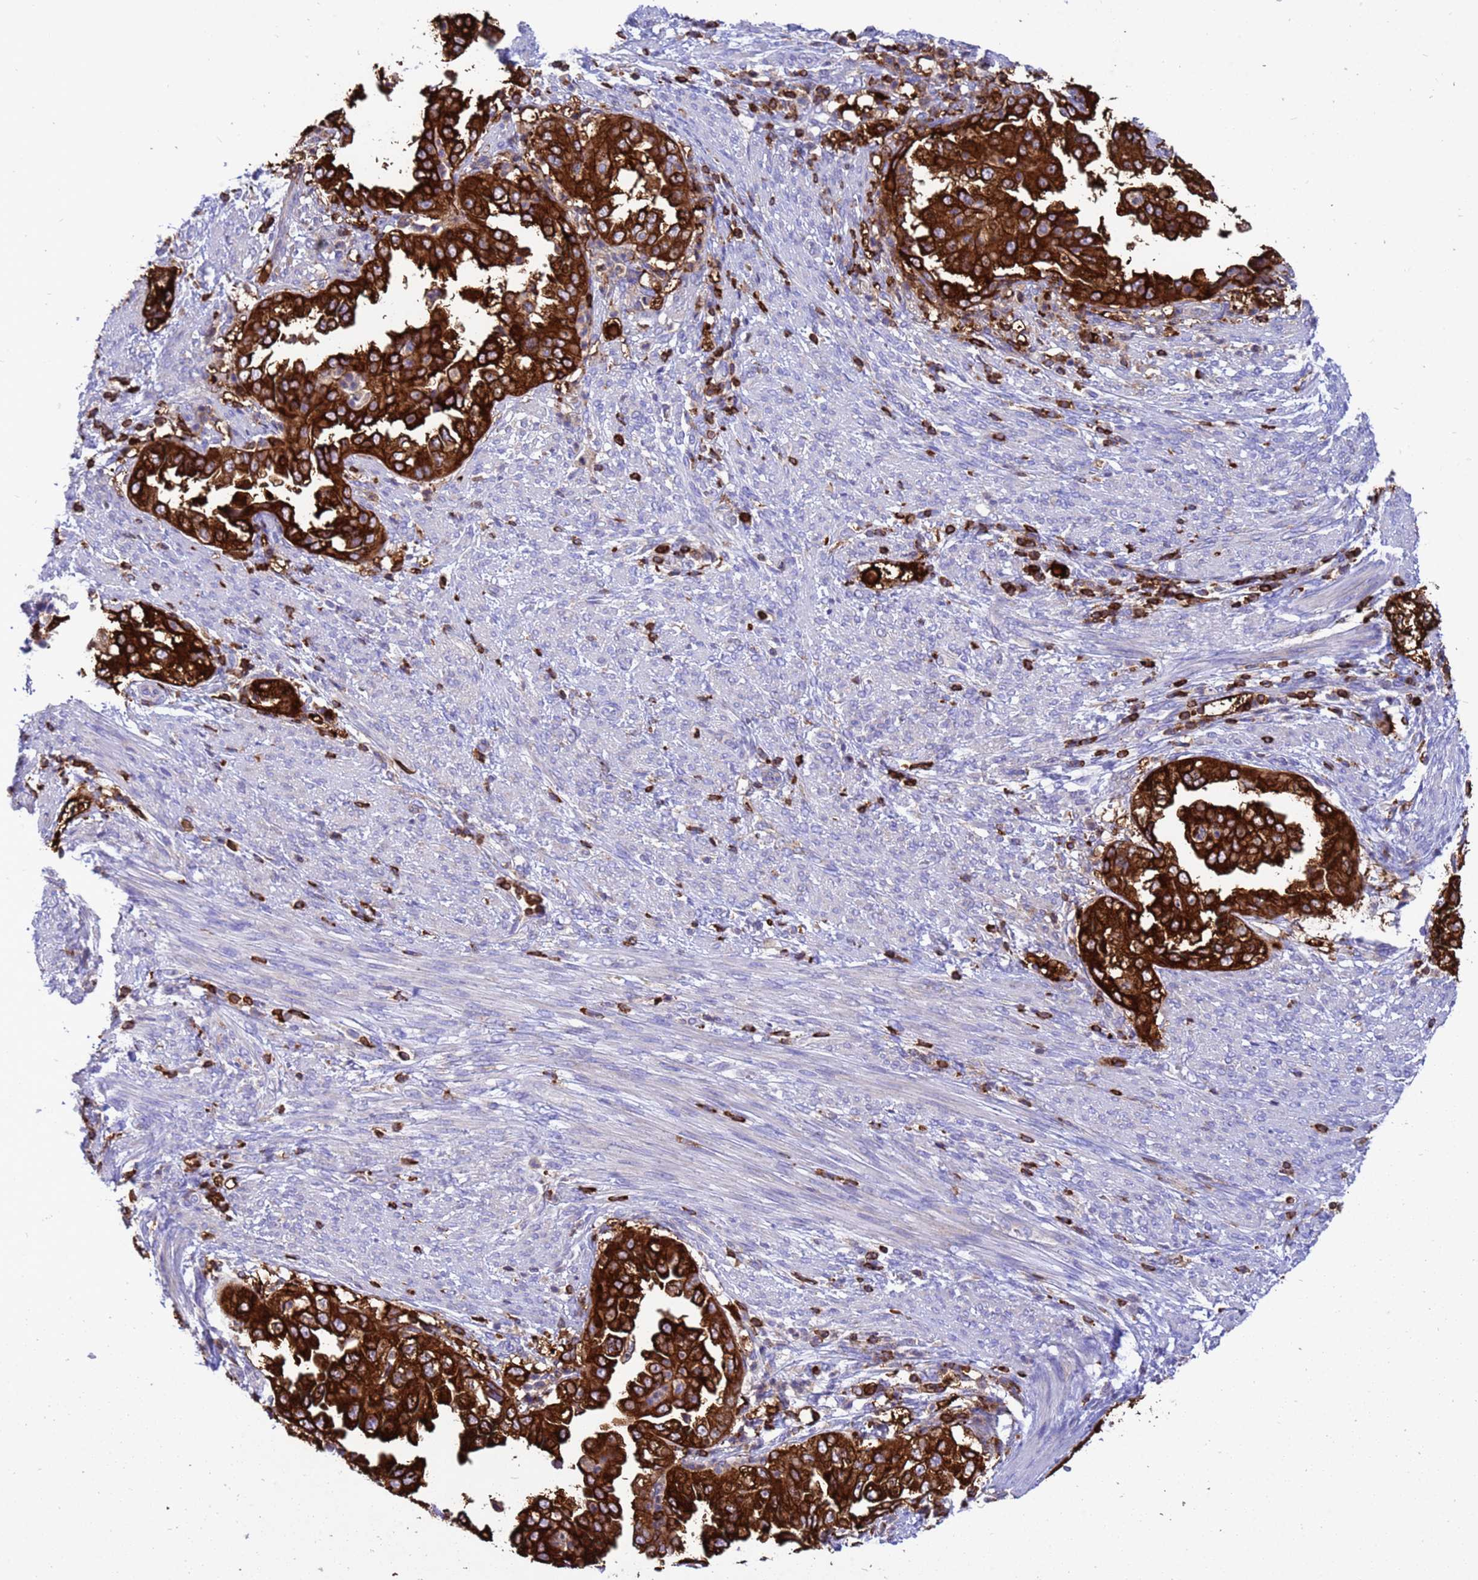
{"staining": {"intensity": "strong", "quantity": ">75%", "location": "cytoplasmic/membranous"}, "tissue": "endometrial cancer", "cell_type": "Tumor cells", "image_type": "cancer", "snomed": [{"axis": "morphology", "description": "Adenocarcinoma, NOS"}, {"axis": "topography", "description": "Endometrium"}], "caption": "DAB (3,3'-diaminobenzidine) immunohistochemical staining of endometrial cancer shows strong cytoplasmic/membranous protein expression in about >75% of tumor cells.", "gene": "EZR", "patient": {"sex": "female", "age": 85}}